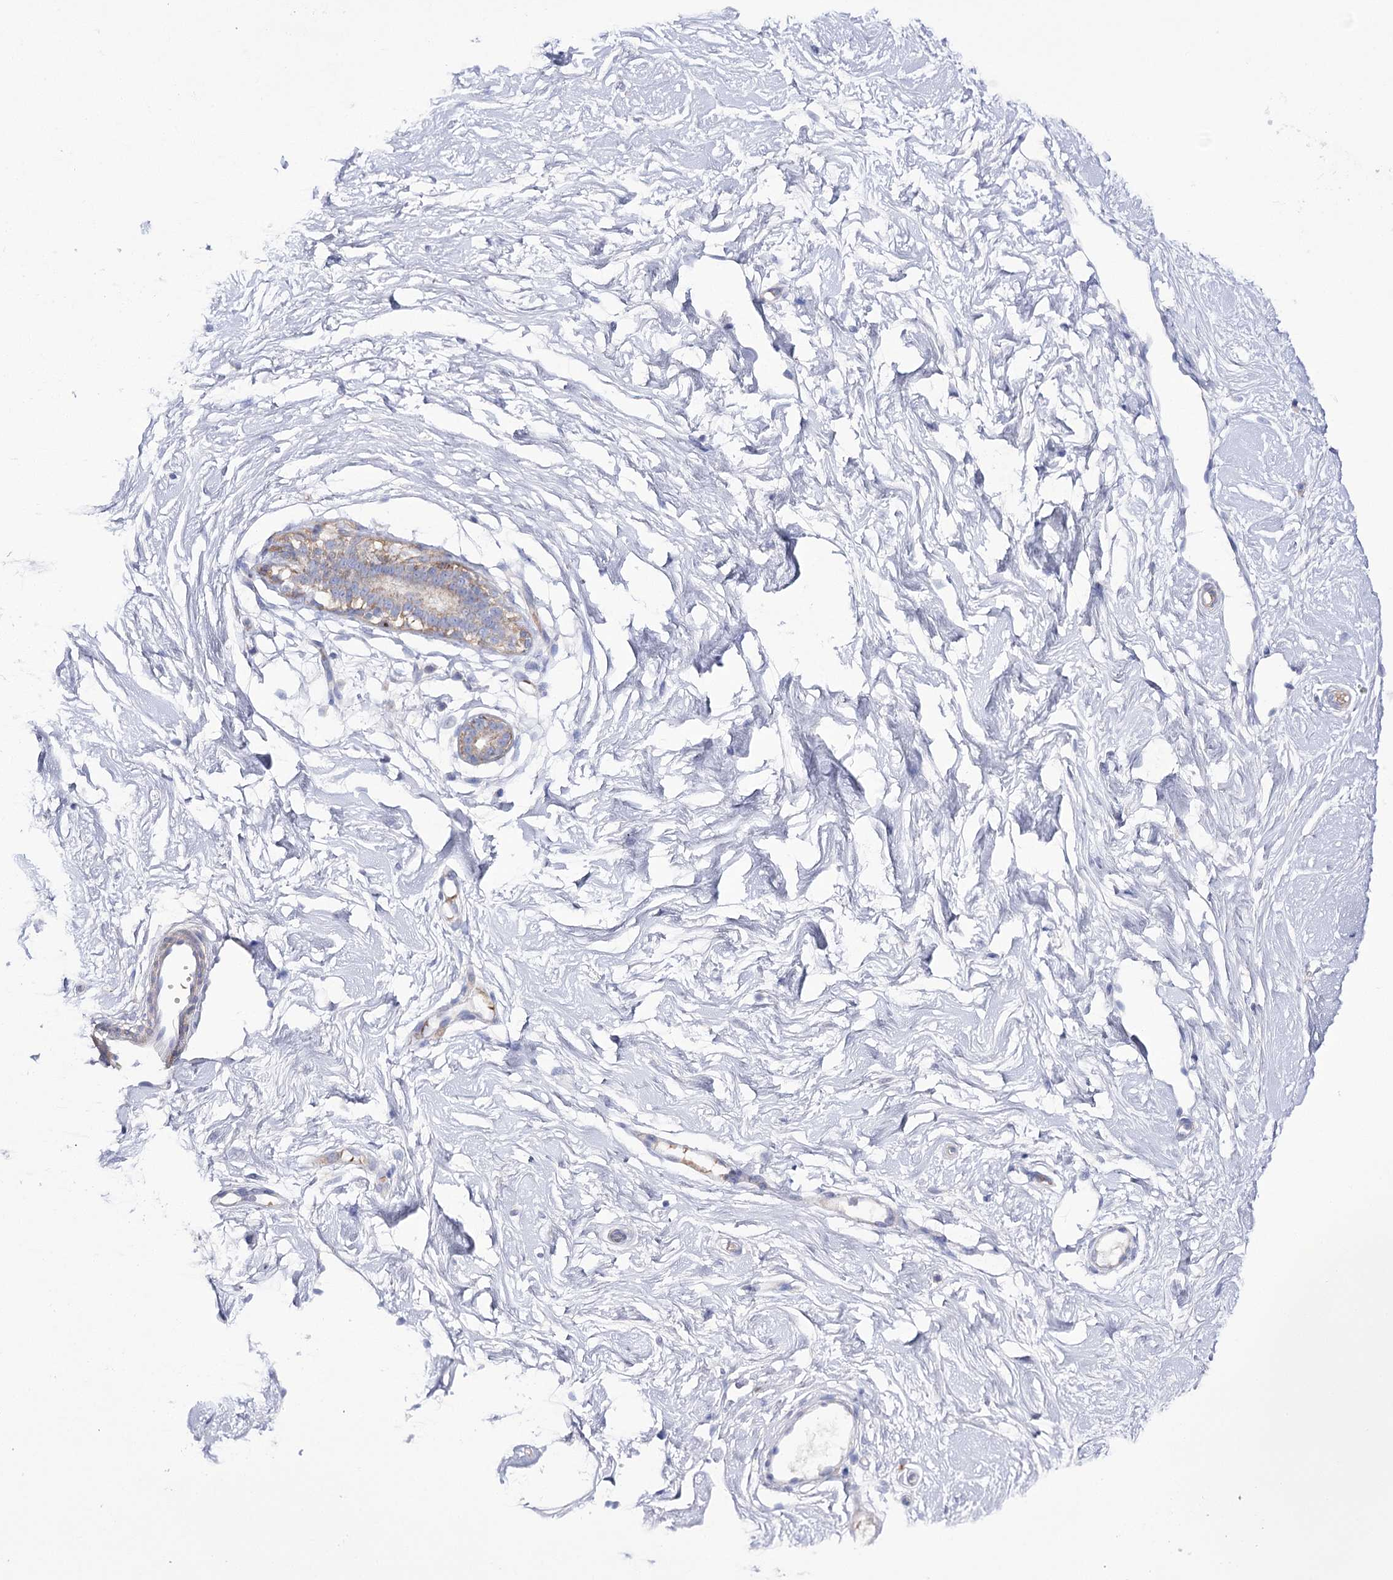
{"staining": {"intensity": "negative", "quantity": "none", "location": "none"}, "tissue": "breast", "cell_type": "Adipocytes", "image_type": "normal", "snomed": [{"axis": "morphology", "description": "Normal tissue, NOS"}, {"axis": "morphology", "description": "Adenoma, NOS"}, {"axis": "topography", "description": "Breast"}], "caption": "DAB immunohistochemical staining of benign human breast displays no significant staining in adipocytes.", "gene": "COX15", "patient": {"sex": "female", "age": 23}}